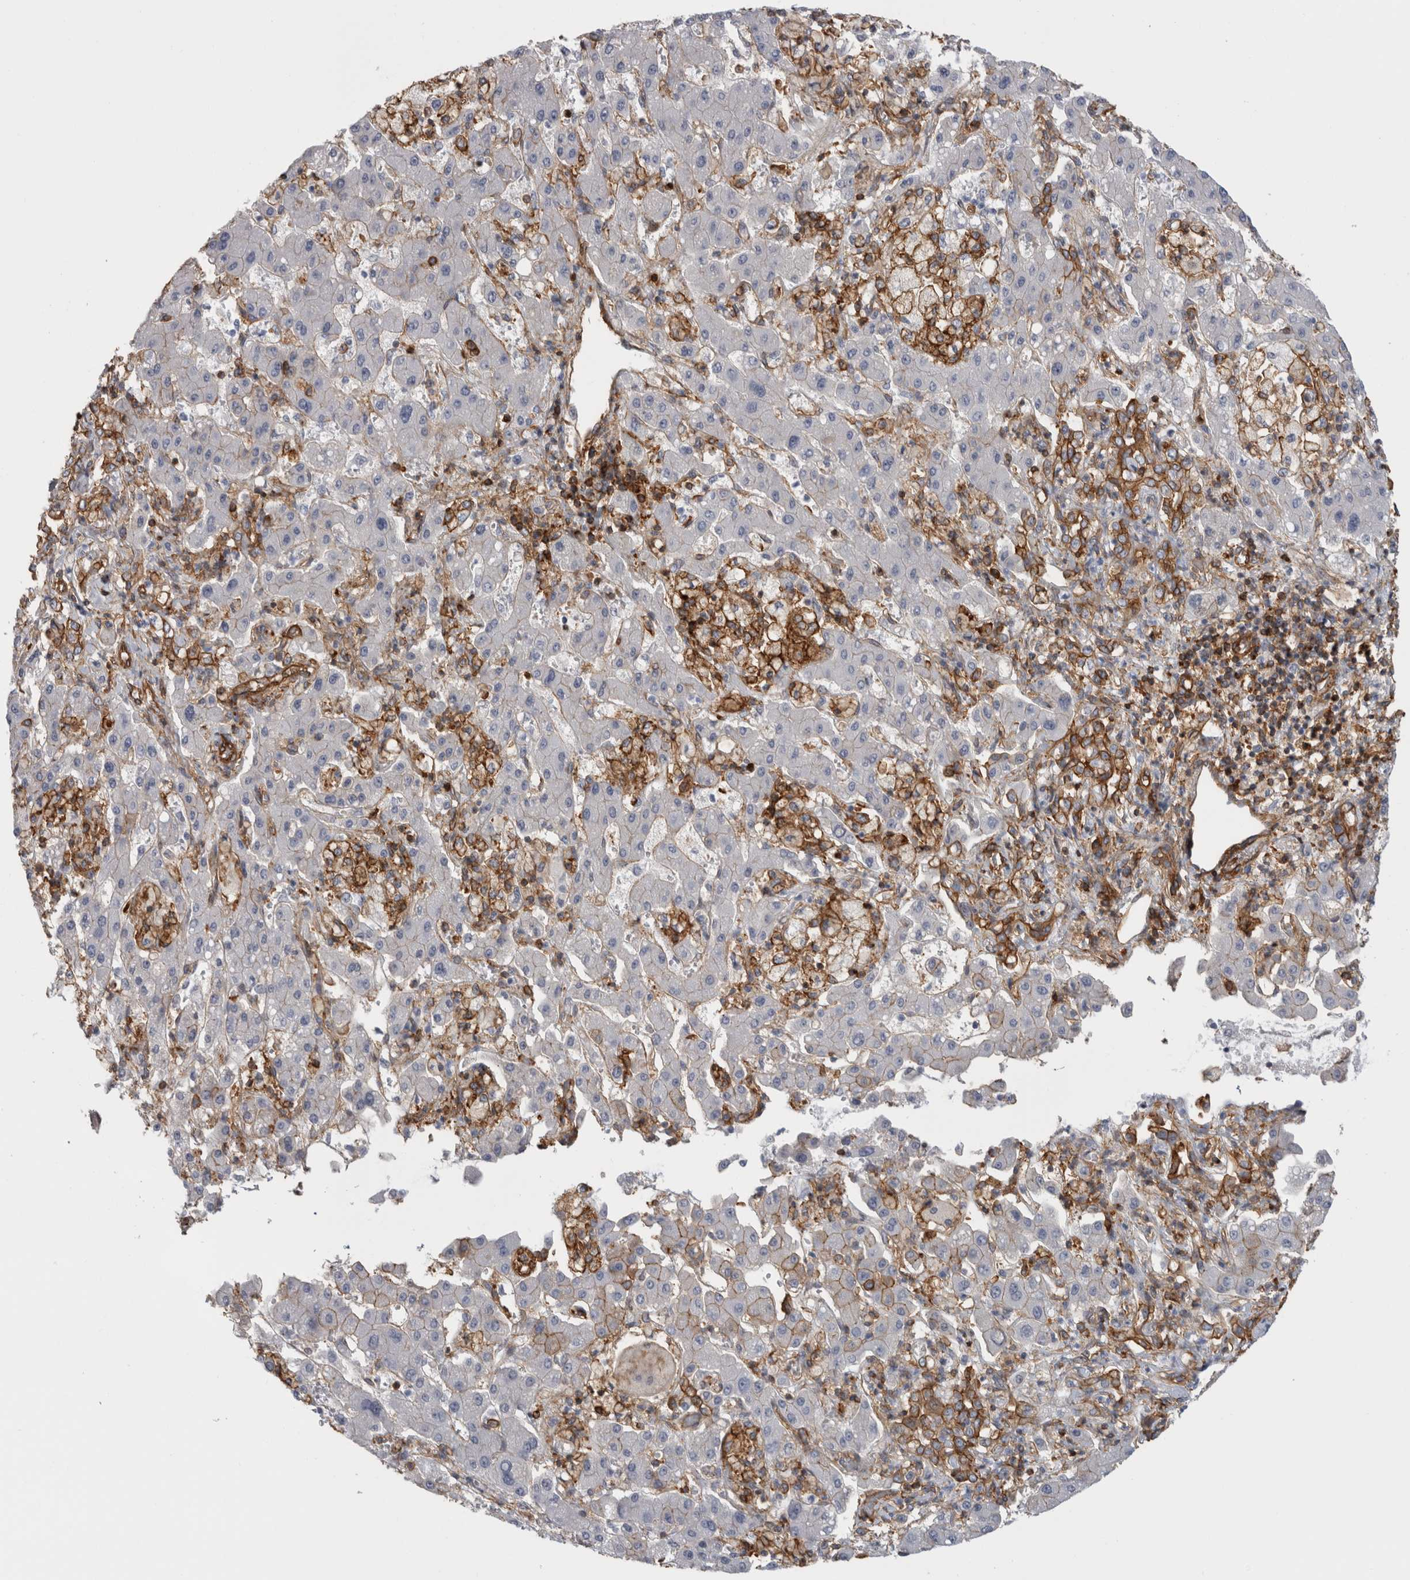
{"staining": {"intensity": "negative", "quantity": "none", "location": "none"}, "tissue": "liver cancer", "cell_type": "Tumor cells", "image_type": "cancer", "snomed": [{"axis": "morphology", "description": "Cholangiocarcinoma"}, {"axis": "topography", "description": "Liver"}], "caption": "High magnification brightfield microscopy of cholangiocarcinoma (liver) stained with DAB (3,3'-diaminobenzidine) (brown) and counterstained with hematoxylin (blue): tumor cells show no significant positivity. Nuclei are stained in blue.", "gene": "AHNAK", "patient": {"sex": "male", "age": 50}}